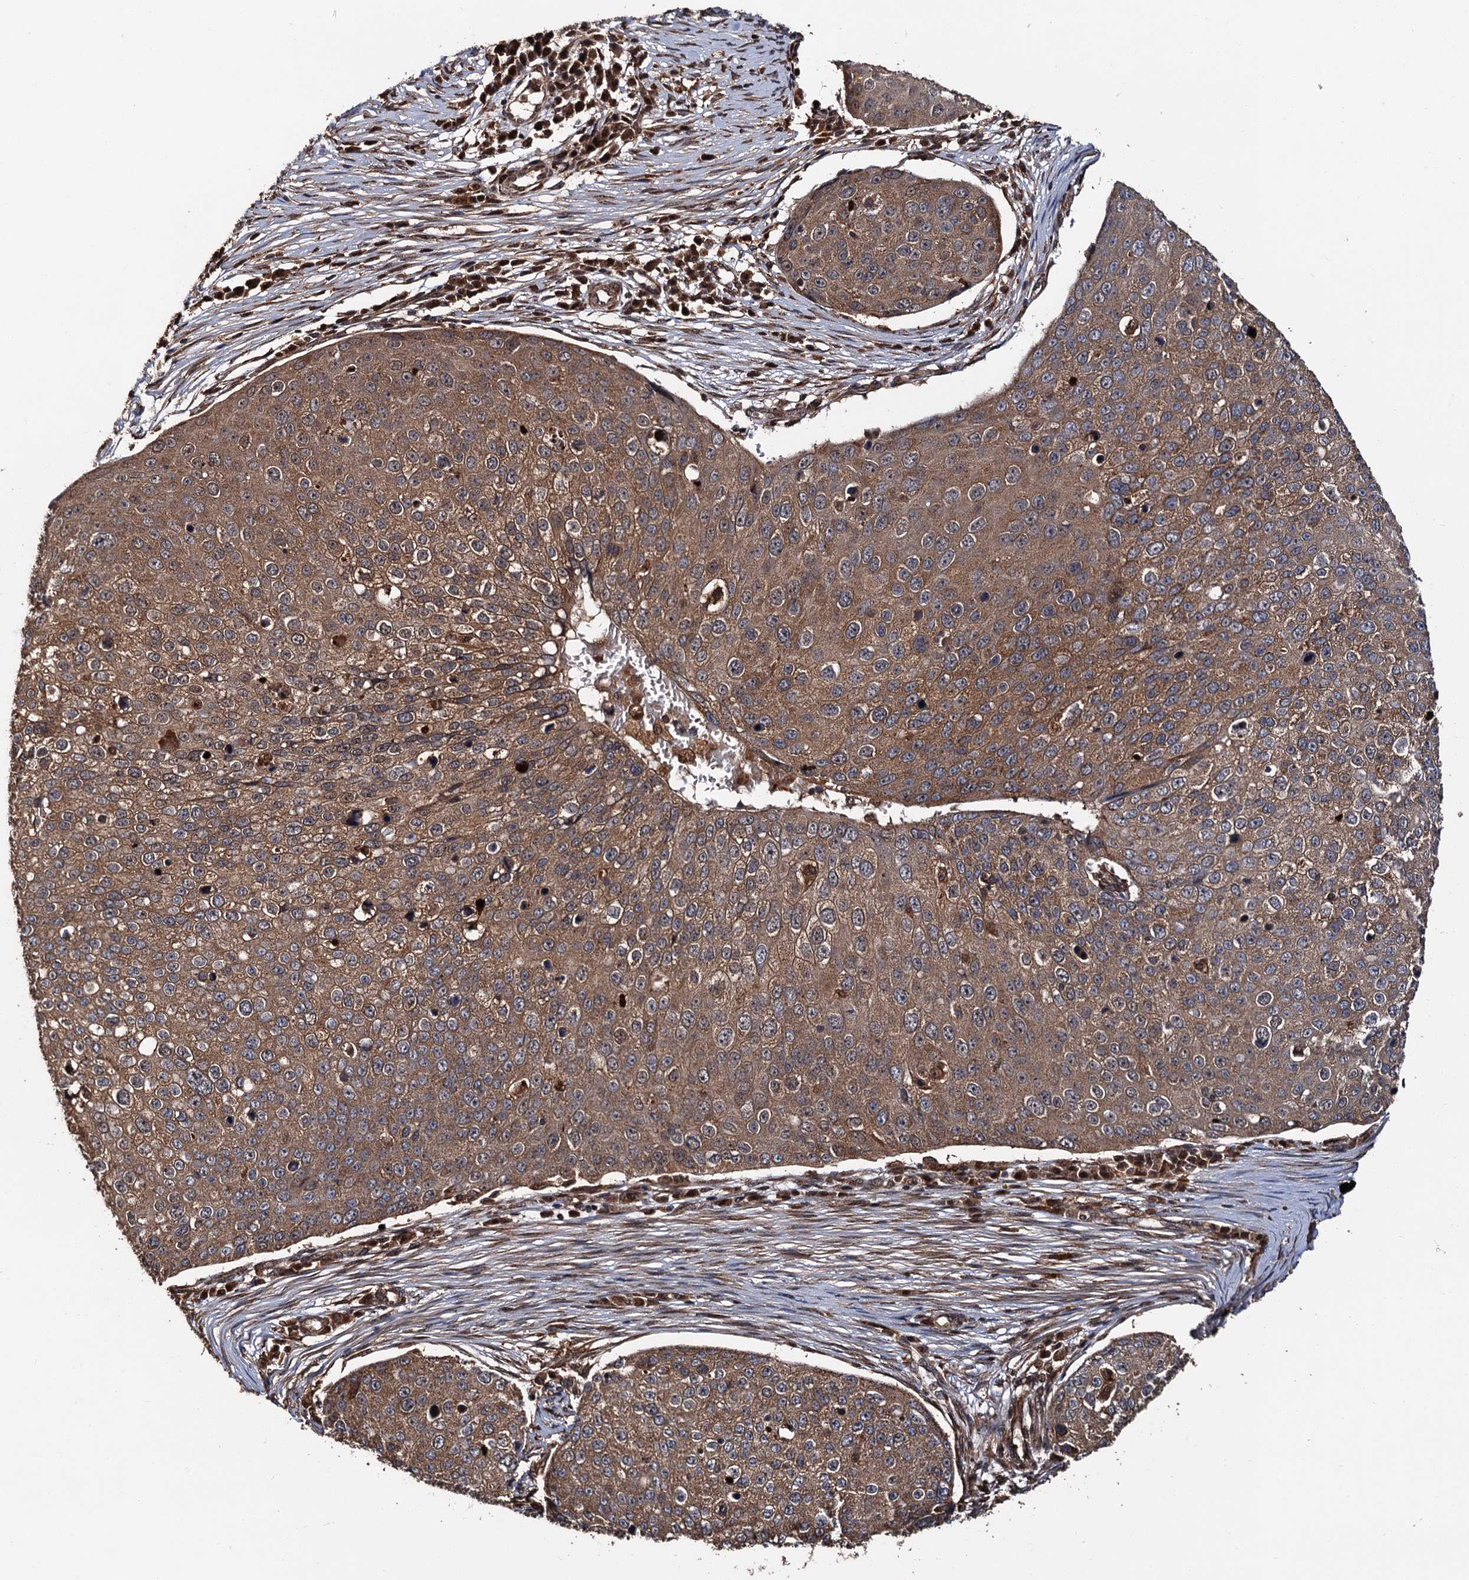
{"staining": {"intensity": "moderate", "quantity": ">75%", "location": "cytoplasmic/membranous"}, "tissue": "skin cancer", "cell_type": "Tumor cells", "image_type": "cancer", "snomed": [{"axis": "morphology", "description": "Squamous cell carcinoma, NOS"}, {"axis": "topography", "description": "Skin"}], "caption": "This histopathology image demonstrates skin cancer stained with immunohistochemistry (IHC) to label a protein in brown. The cytoplasmic/membranous of tumor cells show moderate positivity for the protein. Nuclei are counter-stained blue.", "gene": "MIER2", "patient": {"sex": "male", "age": 71}}